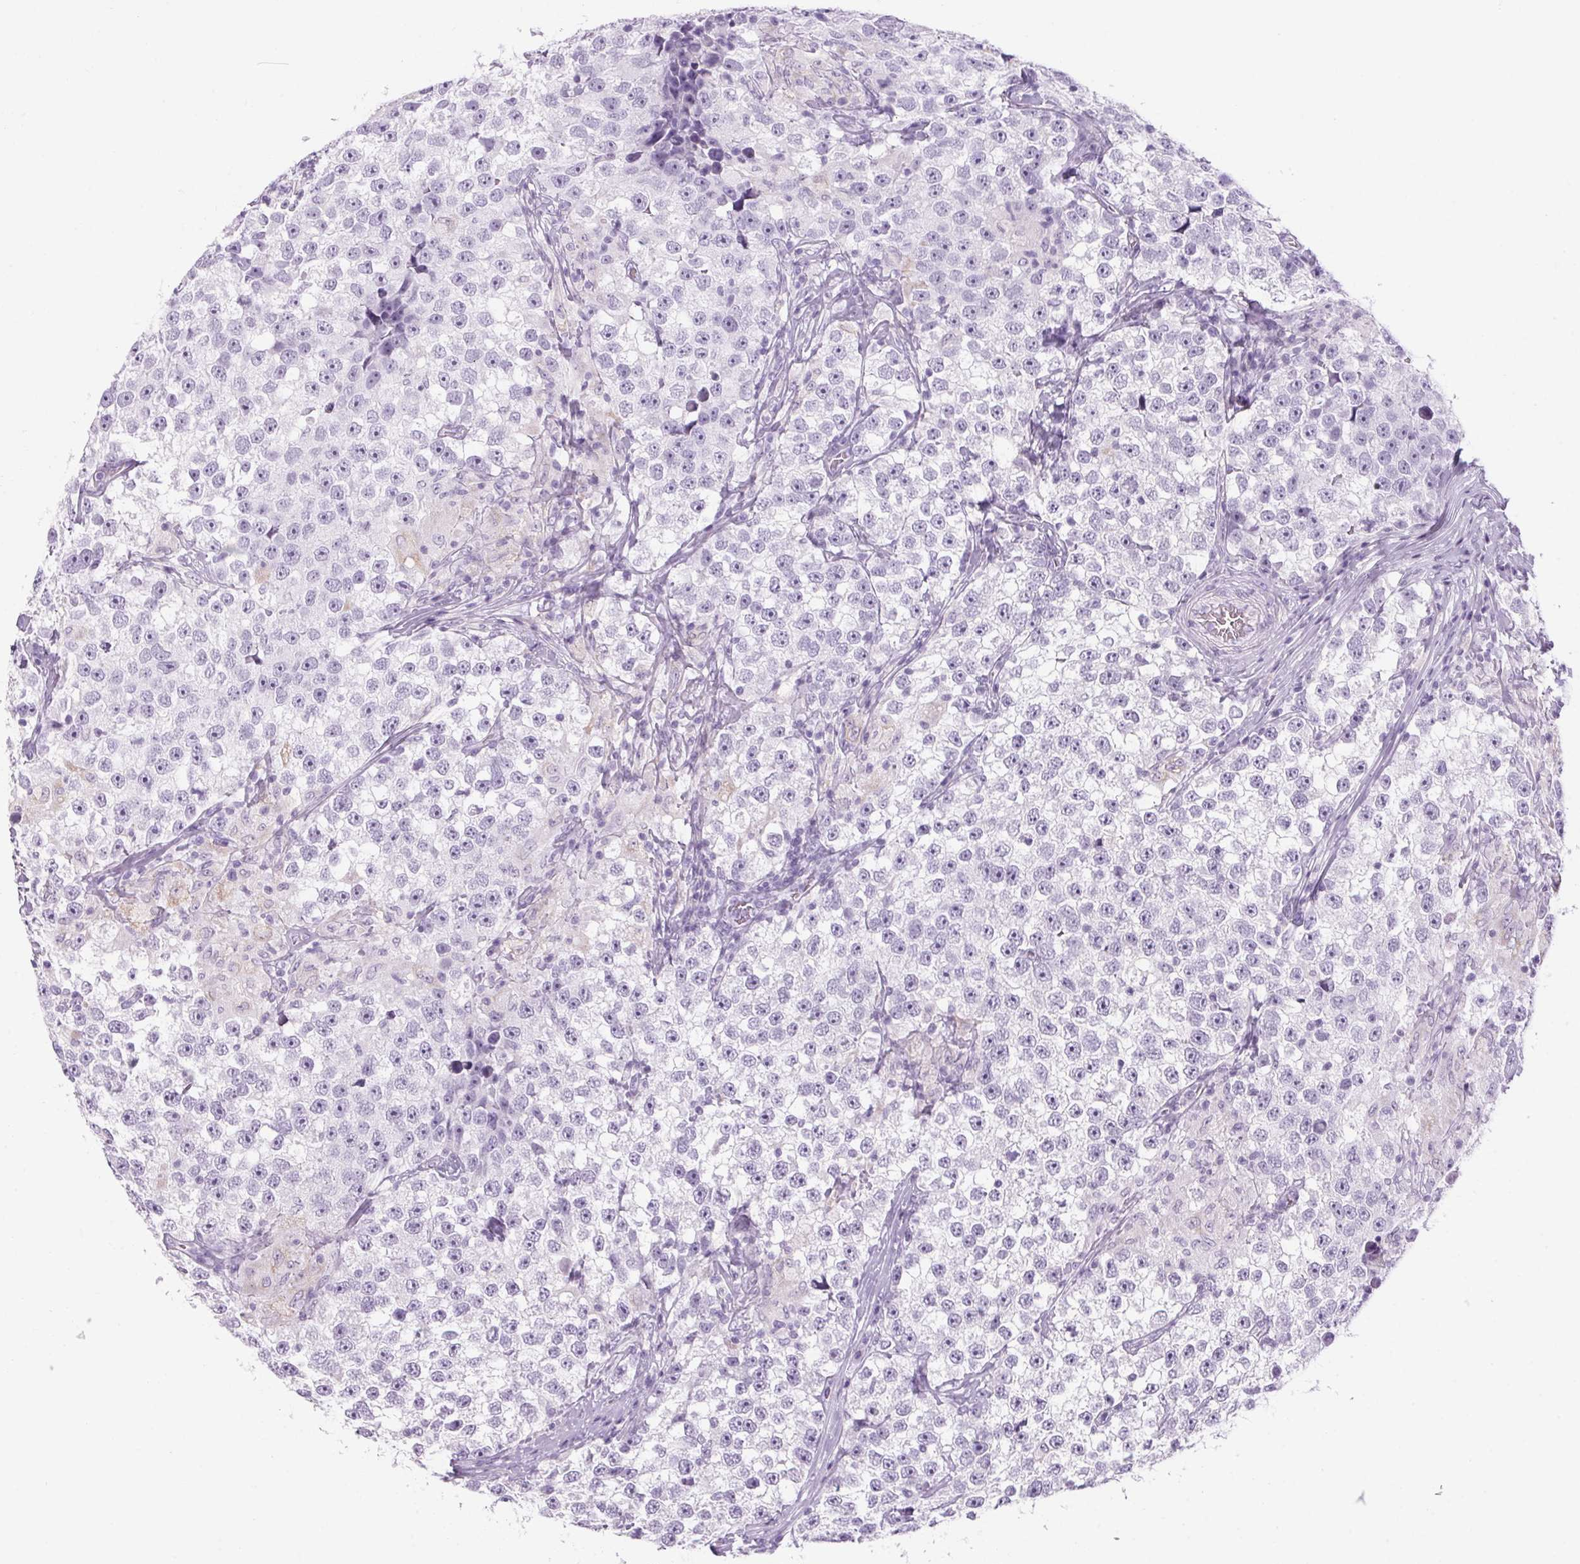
{"staining": {"intensity": "negative", "quantity": "none", "location": "none"}, "tissue": "testis cancer", "cell_type": "Tumor cells", "image_type": "cancer", "snomed": [{"axis": "morphology", "description": "Seminoma, NOS"}, {"axis": "topography", "description": "Testis"}], "caption": "Human testis seminoma stained for a protein using immunohistochemistry demonstrates no staining in tumor cells.", "gene": "RPTN", "patient": {"sex": "male", "age": 46}}